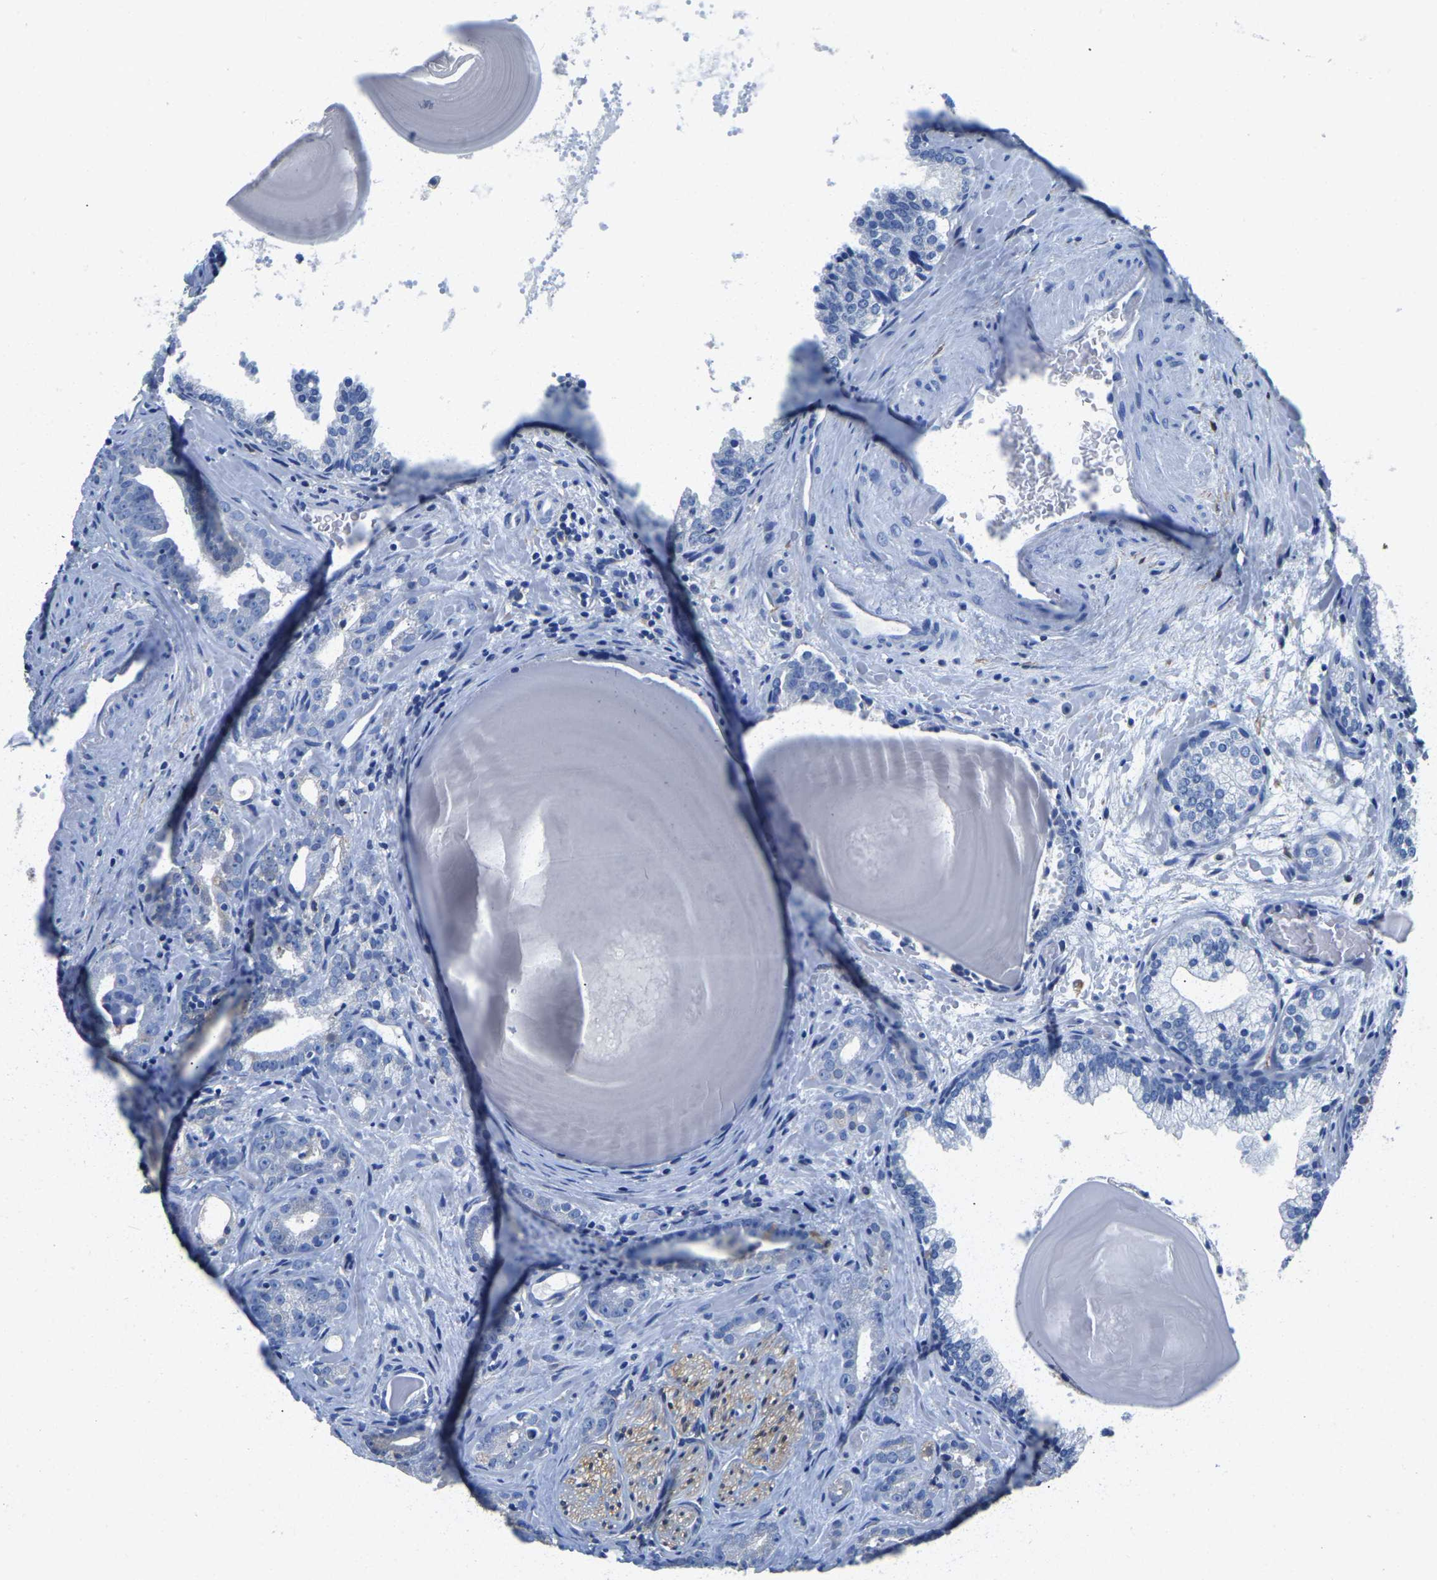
{"staining": {"intensity": "negative", "quantity": "none", "location": "none"}, "tissue": "prostate cancer", "cell_type": "Tumor cells", "image_type": "cancer", "snomed": [{"axis": "morphology", "description": "Adenocarcinoma, Low grade"}, {"axis": "topography", "description": "Prostate"}], "caption": "This is an immunohistochemistry (IHC) micrograph of prostate cancer. There is no staining in tumor cells.", "gene": "ZDHHC13", "patient": {"sex": "male", "age": 63}}